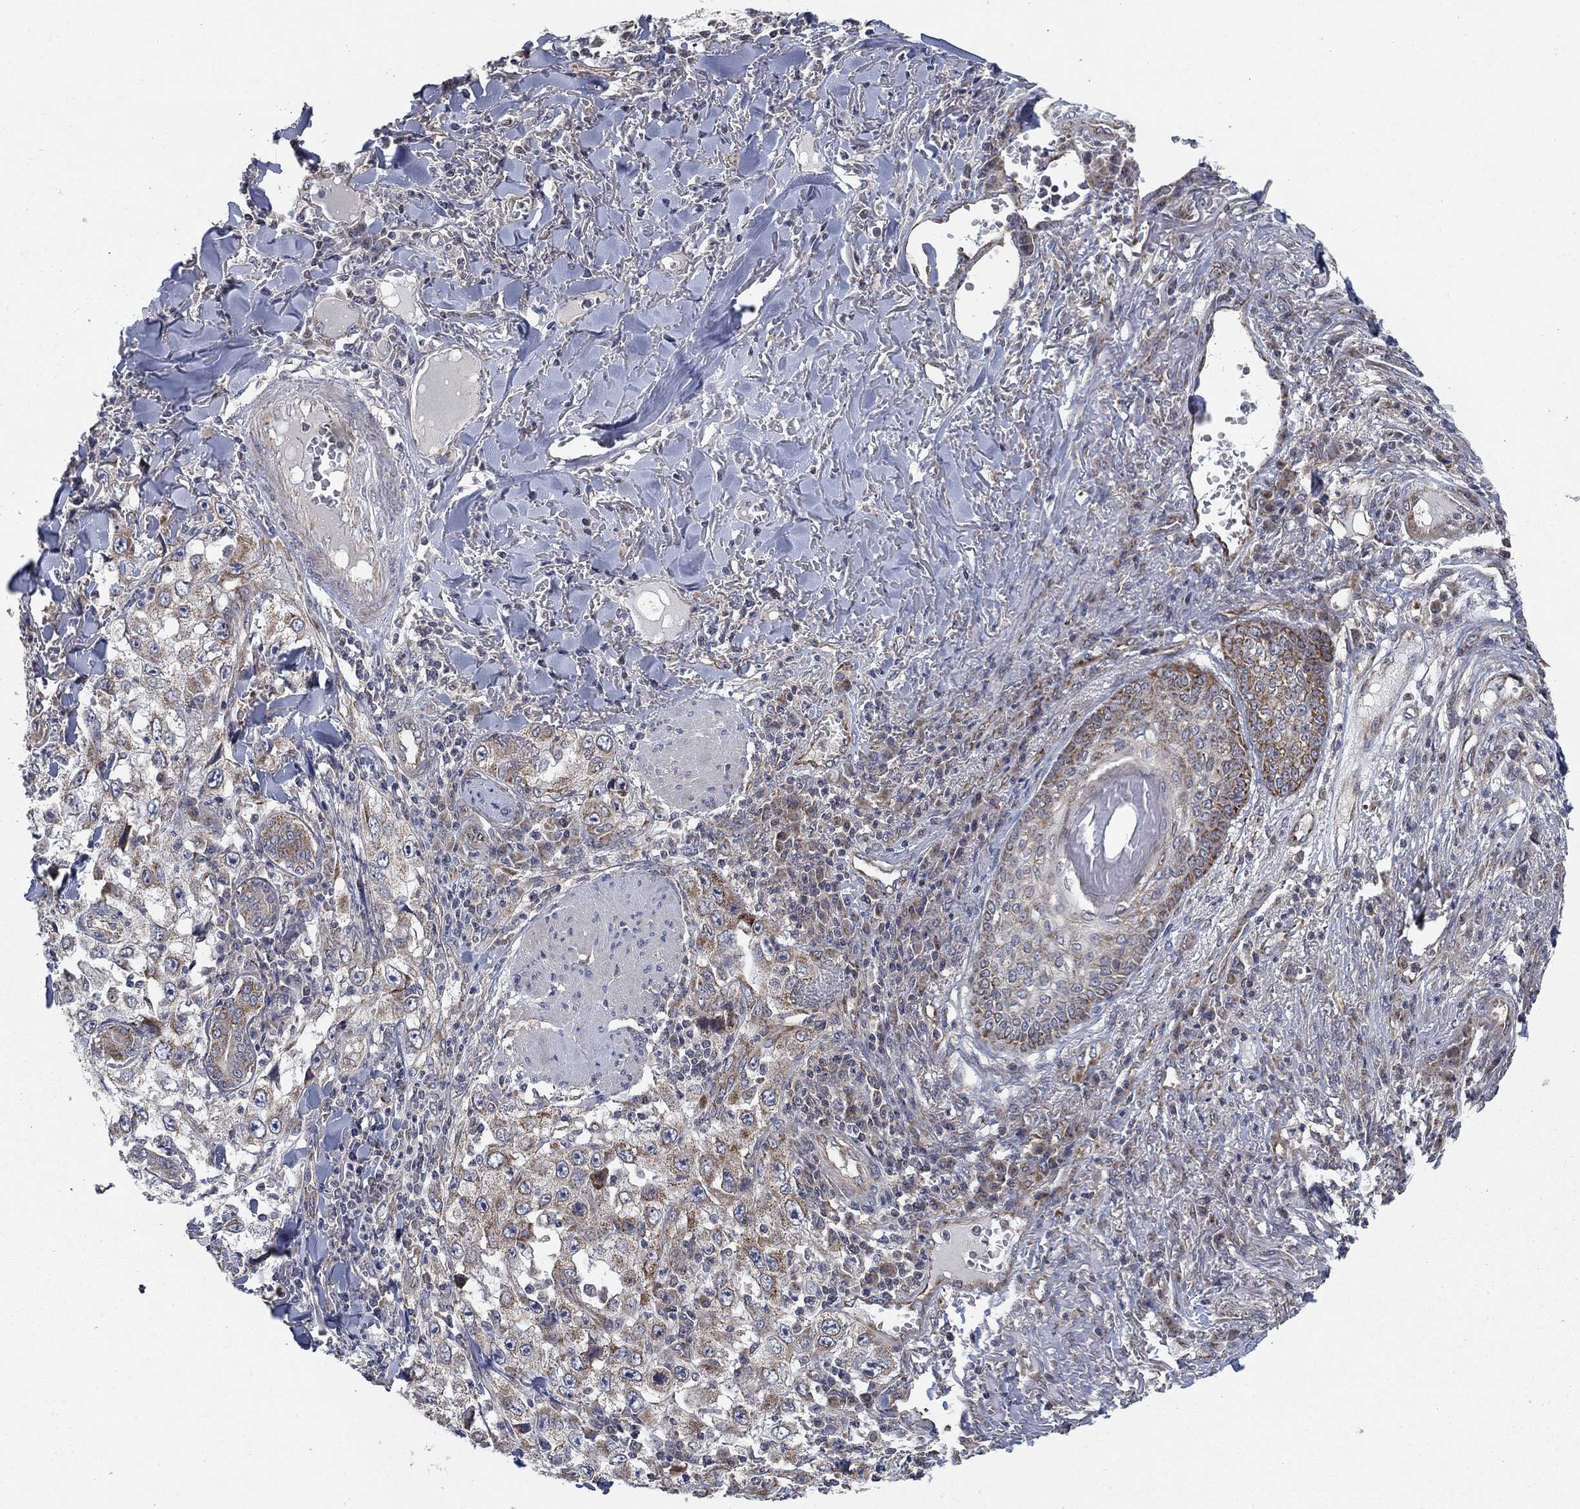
{"staining": {"intensity": "moderate", "quantity": "25%-75%", "location": "cytoplasmic/membranous"}, "tissue": "skin cancer", "cell_type": "Tumor cells", "image_type": "cancer", "snomed": [{"axis": "morphology", "description": "Squamous cell carcinoma, NOS"}, {"axis": "topography", "description": "Skin"}], "caption": "Immunohistochemistry (IHC) of human skin cancer reveals medium levels of moderate cytoplasmic/membranous staining in about 25%-75% of tumor cells.", "gene": "NME7", "patient": {"sex": "male", "age": 82}}